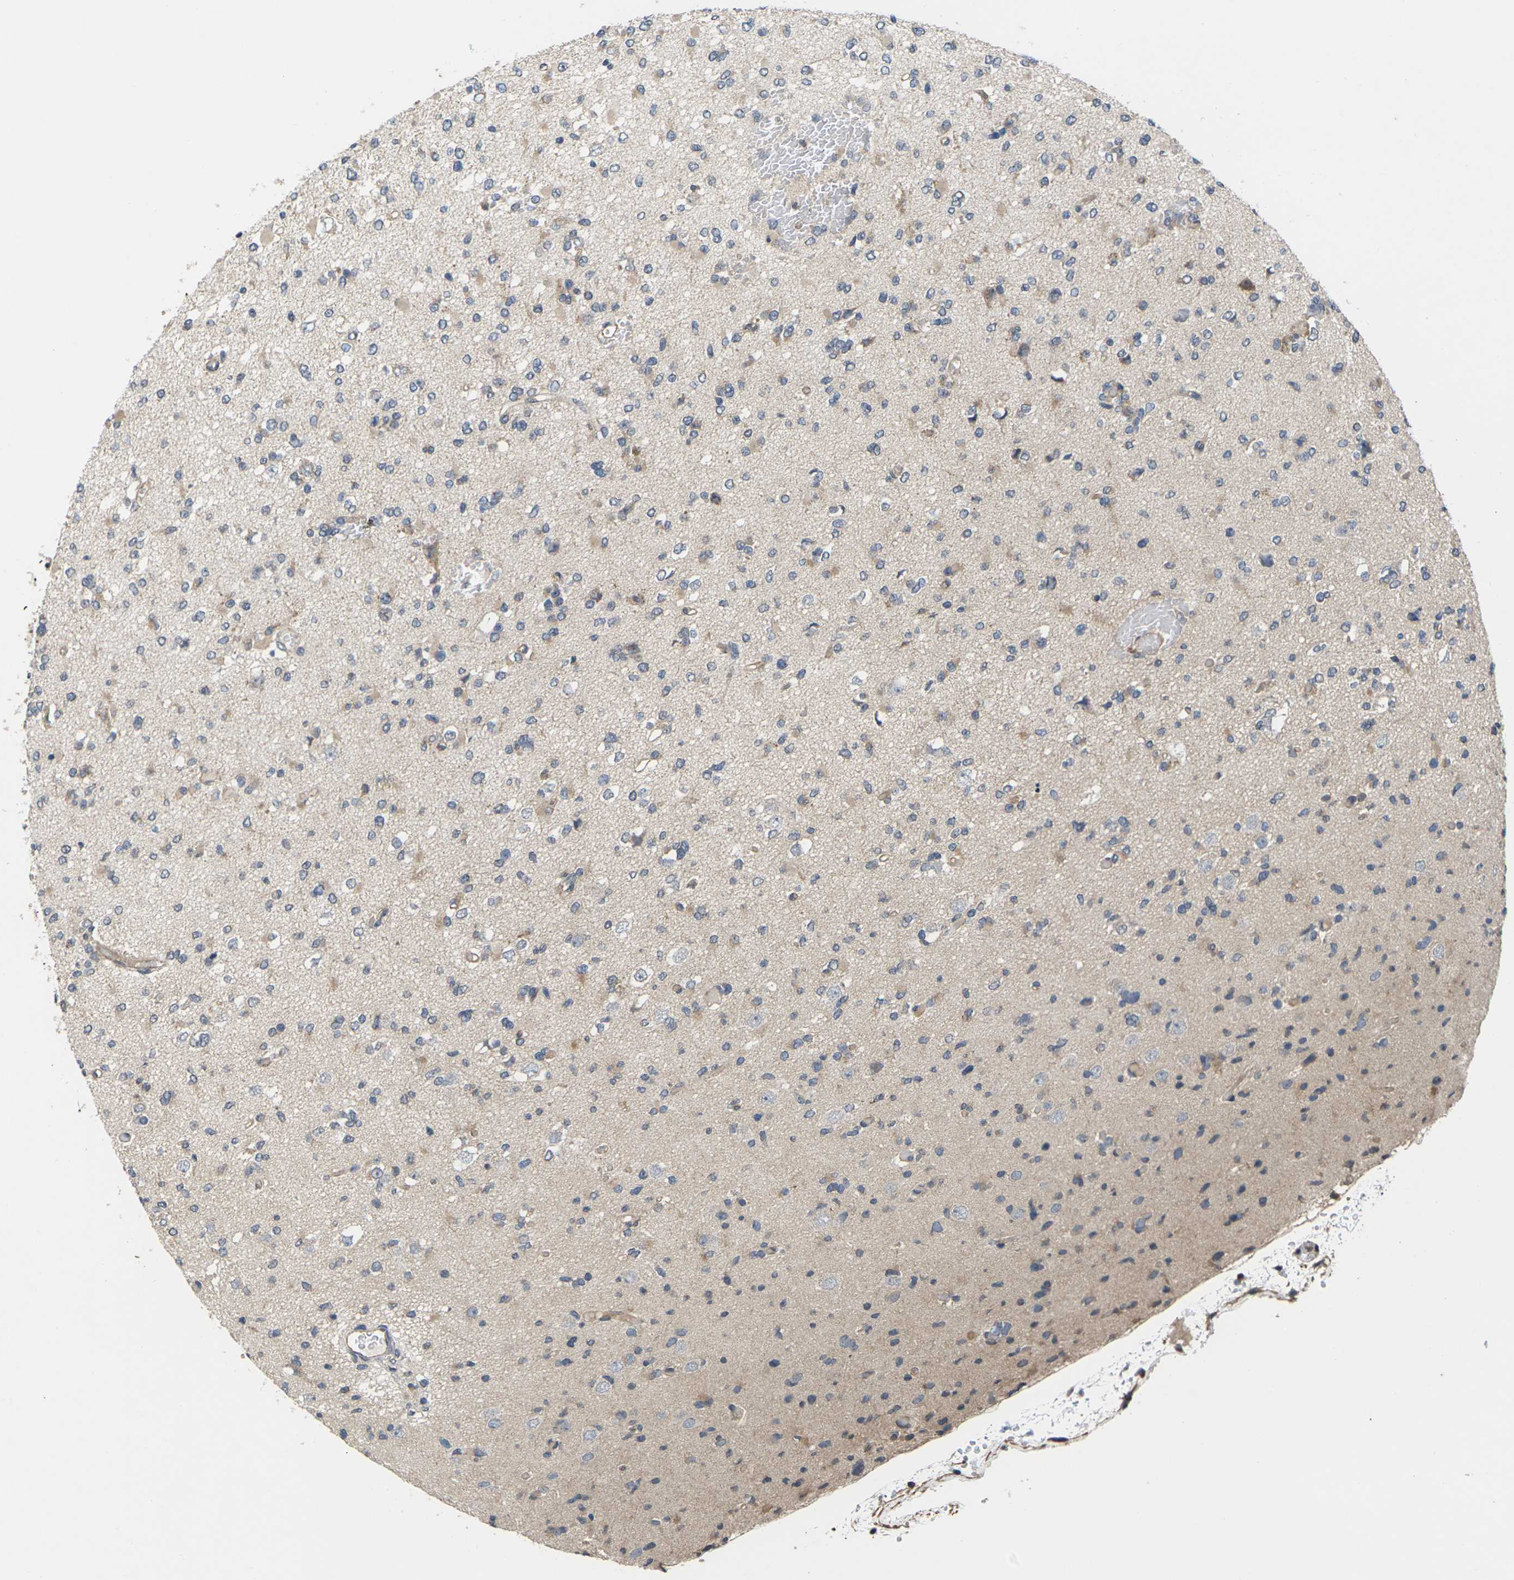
{"staining": {"intensity": "moderate", "quantity": "25%-75%", "location": "cytoplasmic/membranous"}, "tissue": "glioma", "cell_type": "Tumor cells", "image_type": "cancer", "snomed": [{"axis": "morphology", "description": "Glioma, malignant, Low grade"}, {"axis": "topography", "description": "Brain"}], "caption": "IHC histopathology image of neoplastic tissue: low-grade glioma (malignant) stained using immunohistochemistry (IHC) reveals medium levels of moderate protein expression localized specifically in the cytoplasmic/membranous of tumor cells, appearing as a cytoplasmic/membranous brown color.", "gene": "DKK2", "patient": {"sex": "female", "age": 22}}